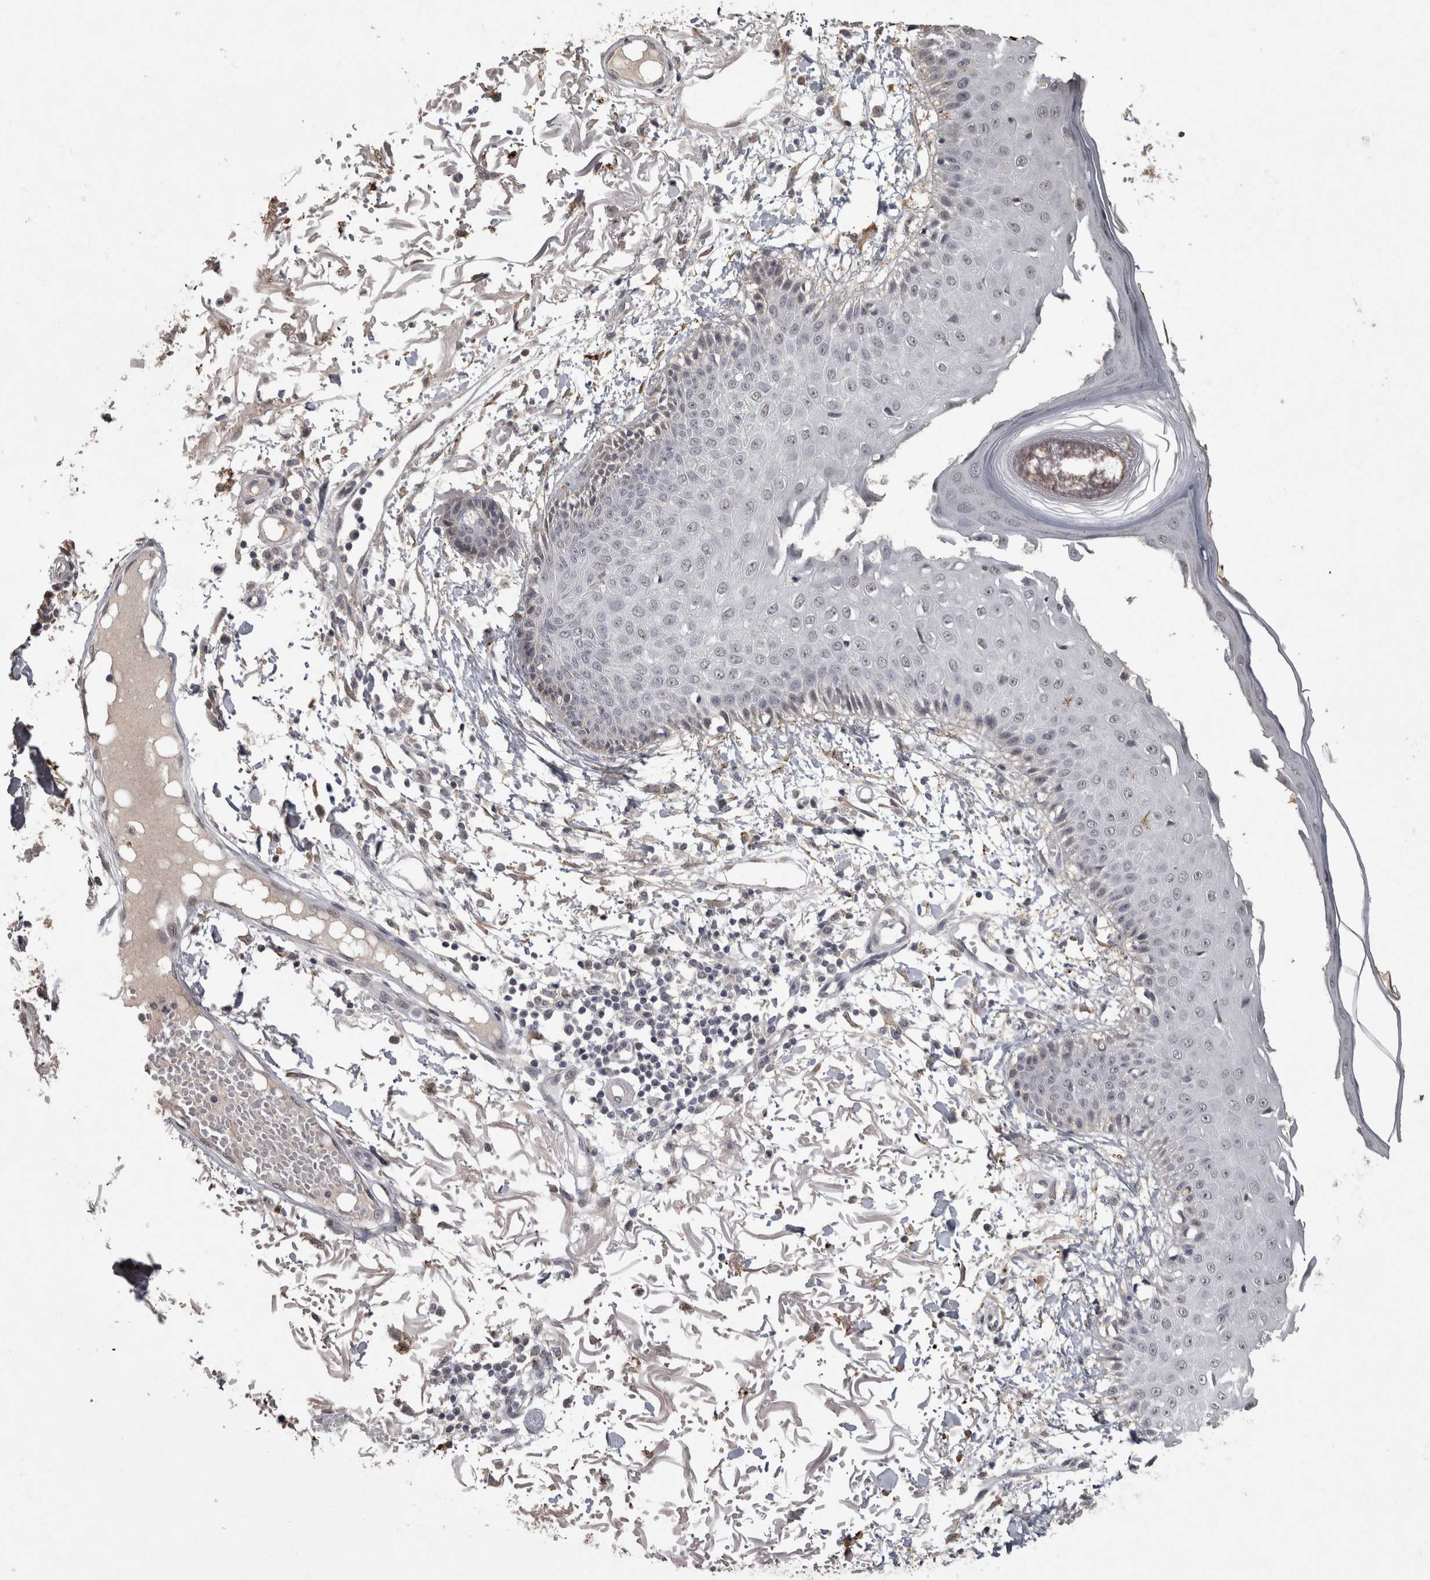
{"staining": {"intensity": "weak", "quantity": ">75%", "location": "cytoplasmic/membranous"}, "tissue": "skin", "cell_type": "Fibroblasts", "image_type": "normal", "snomed": [{"axis": "morphology", "description": "Normal tissue, NOS"}, {"axis": "morphology", "description": "Squamous cell carcinoma, NOS"}, {"axis": "topography", "description": "Skin"}, {"axis": "topography", "description": "Peripheral nerve tissue"}], "caption": "Normal skin was stained to show a protein in brown. There is low levels of weak cytoplasmic/membranous expression in approximately >75% of fibroblasts. (DAB IHC, brown staining for protein, blue staining for nuclei).", "gene": "MEP1A", "patient": {"sex": "male", "age": 83}}